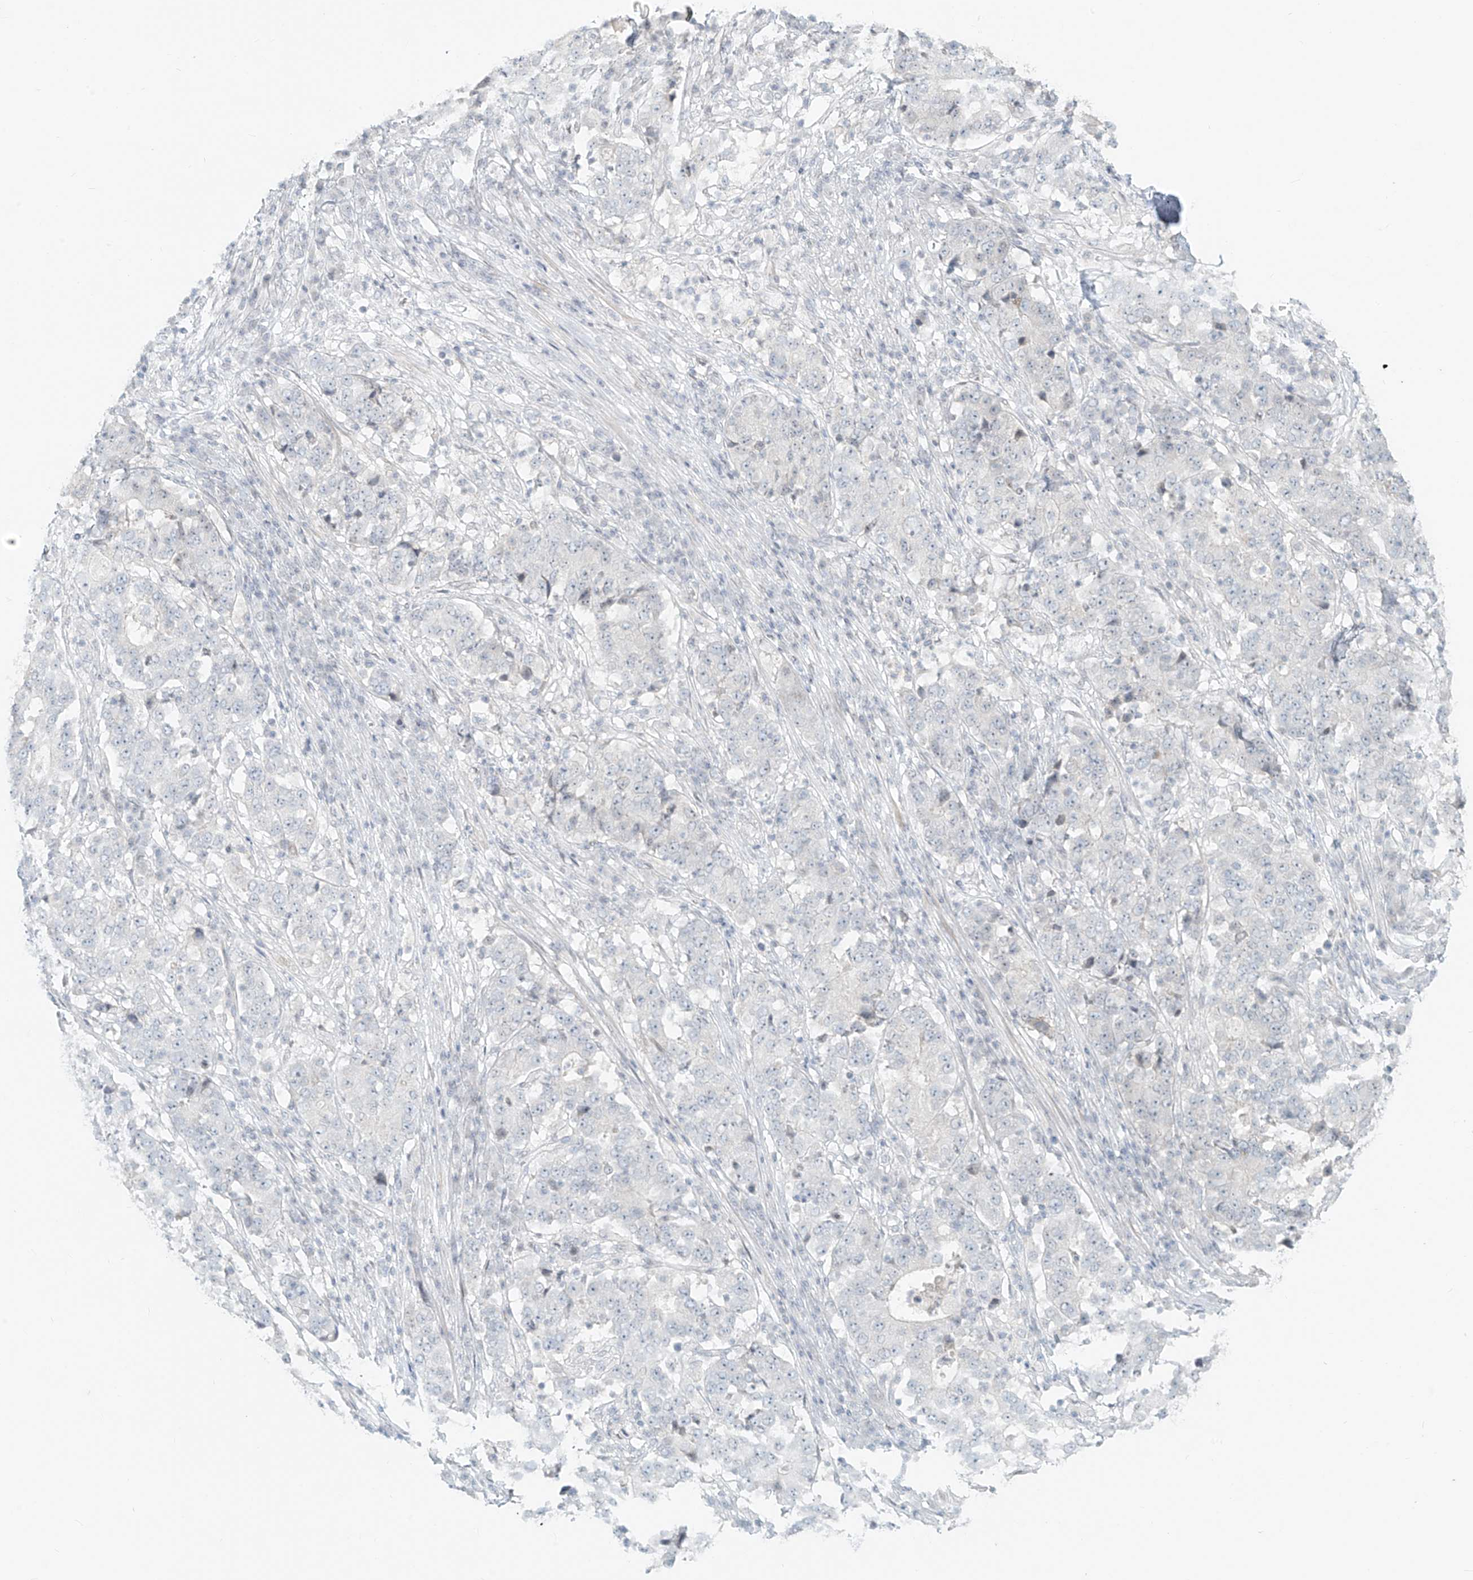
{"staining": {"intensity": "negative", "quantity": "none", "location": "none"}, "tissue": "stomach cancer", "cell_type": "Tumor cells", "image_type": "cancer", "snomed": [{"axis": "morphology", "description": "Adenocarcinoma, NOS"}, {"axis": "topography", "description": "Stomach"}], "caption": "High power microscopy micrograph of an immunohistochemistry (IHC) image of stomach cancer (adenocarcinoma), revealing no significant staining in tumor cells.", "gene": "OSBPL7", "patient": {"sex": "male", "age": 59}}